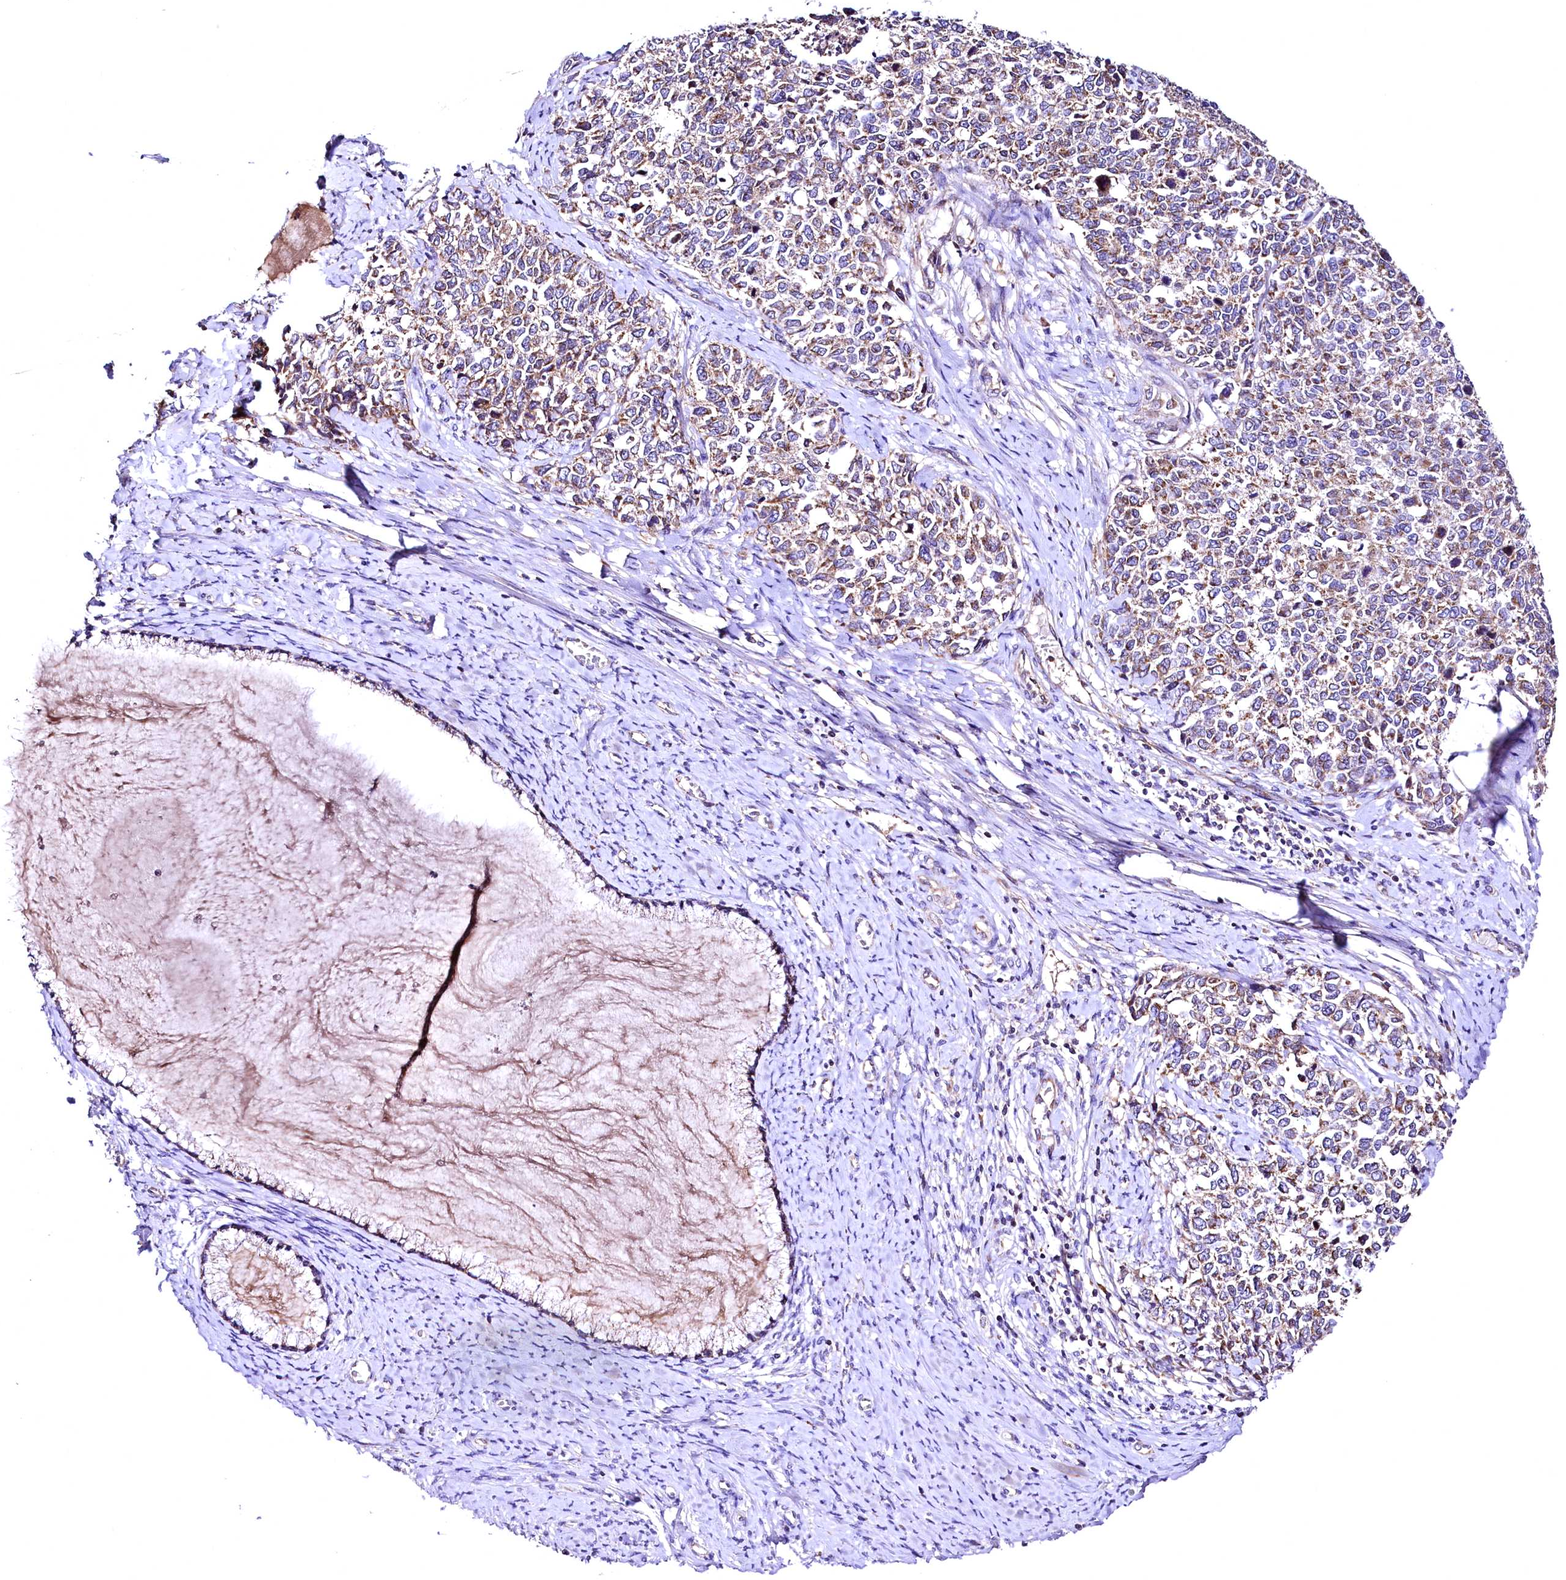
{"staining": {"intensity": "weak", "quantity": ">75%", "location": "cytoplasmic/membranous"}, "tissue": "cervical cancer", "cell_type": "Tumor cells", "image_type": "cancer", "snomed": [{"axis": "morphology", "description": "Squamous cell carcinoma, NOS"}, {"axis": "topography", "description": "Cervix"}], "caption": "This is an image of immunohistochemistry staining of cervical cancer (squamous cell carcinoma), which shows weak staining in the cytoplasmic/membranous of tumor cells.", "gene": "MRPL57", "patient": {"sex": "female", "age": 63}}